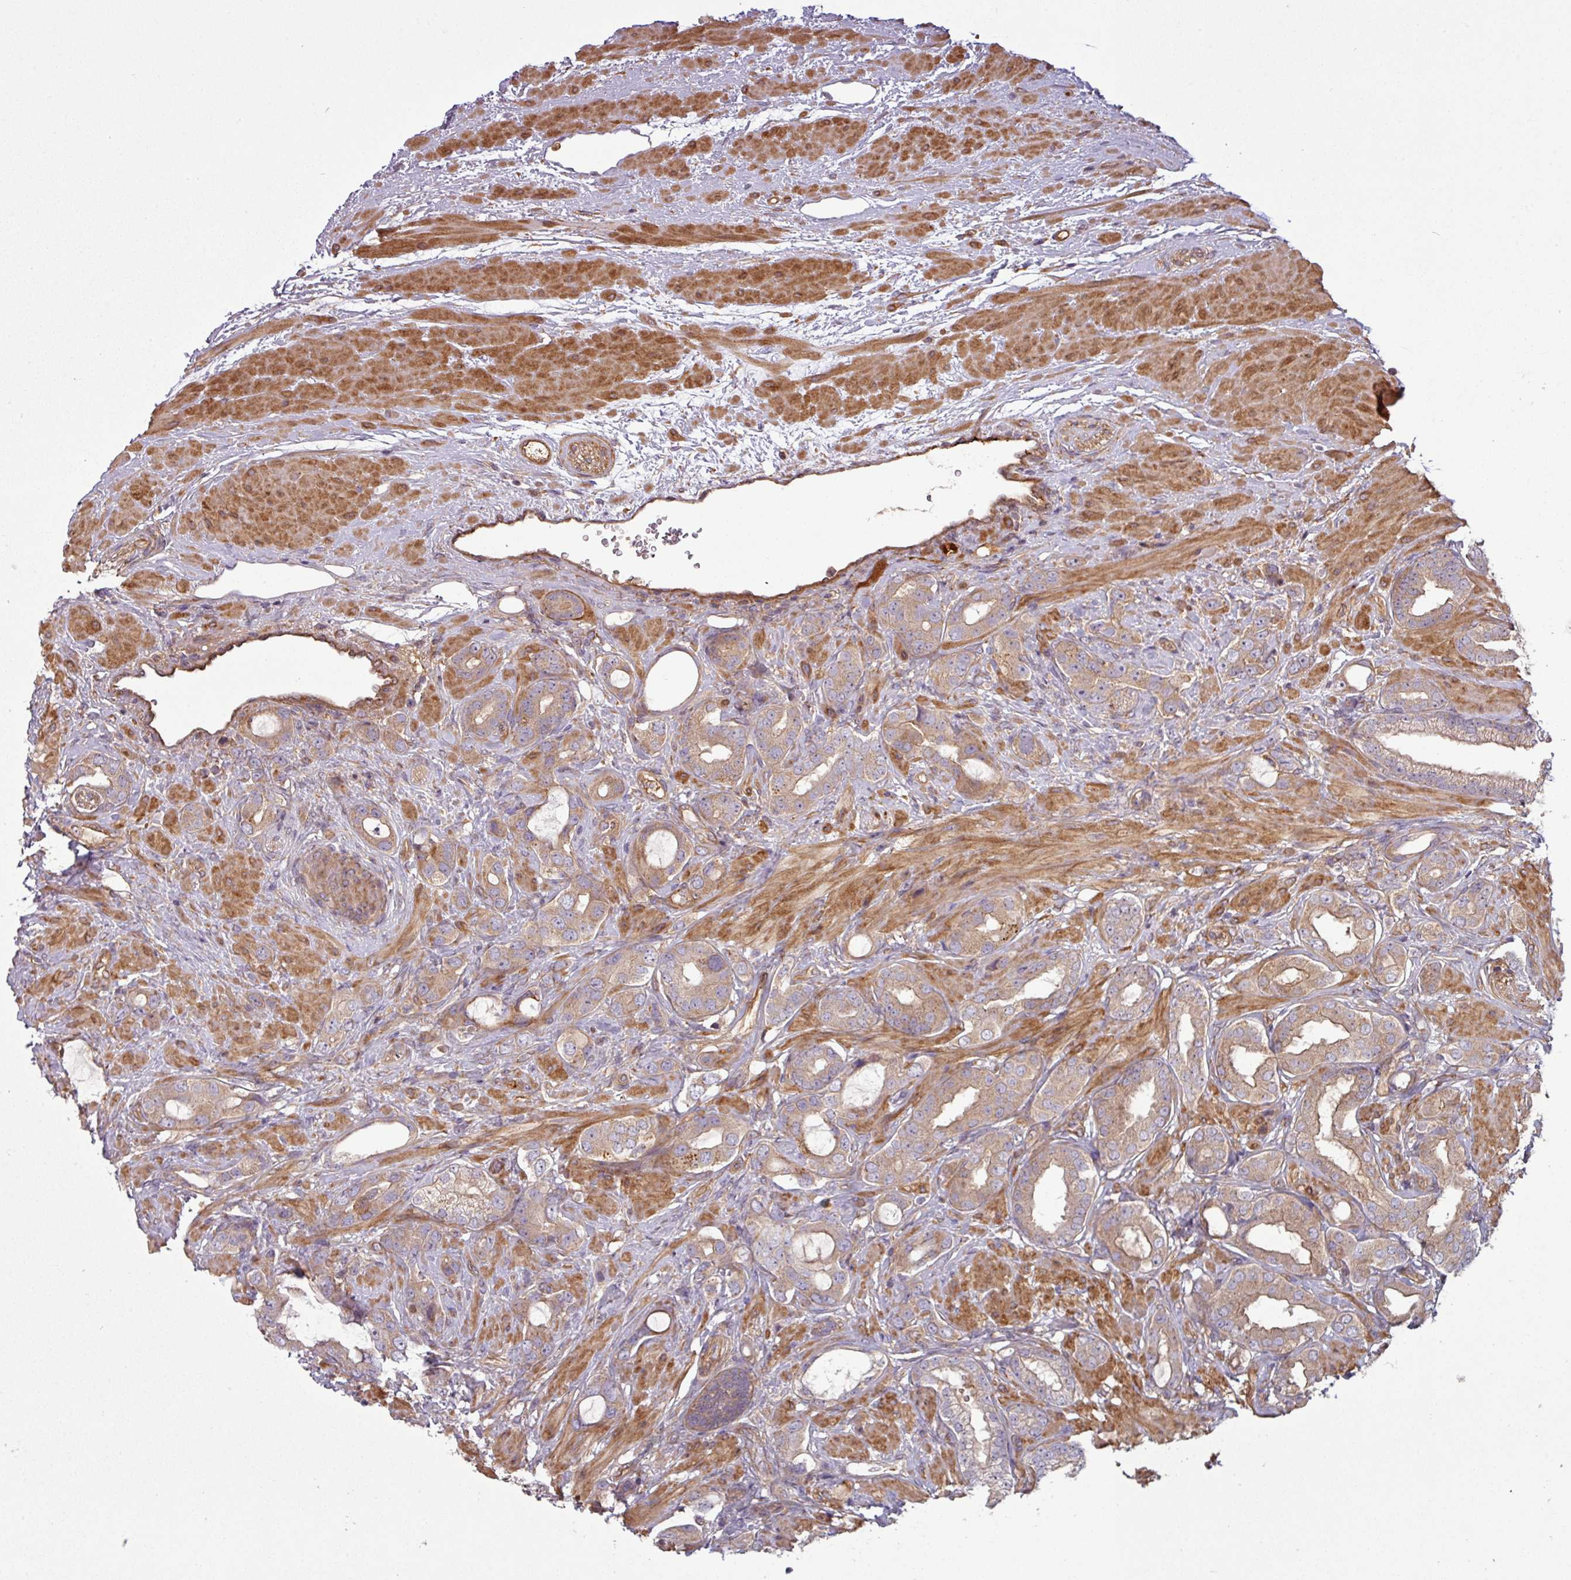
{"staining": {"intensity": "weak", "quantity": ">75%", "location": "cytoplasmic/membranous"}, "tissue": "prostate cancer", "cell_type": "Tumor cells", "image_type": "cancer", "snomed": [{"axis": "morphology", "description": "Adenocarcinoma, Low grade"}, {"axis": "topography", "description": "Prostate"}], "caption": "Approximately >75% of tumor cells in low-grade adenocarcinoma (prostate) demonstrate weak cytoplasmic/membranous protein positivity as visualized by brown immunohistochemical staining.", "gene": "SNRNP25", "patient": {"sex": "male", "age": 57}}